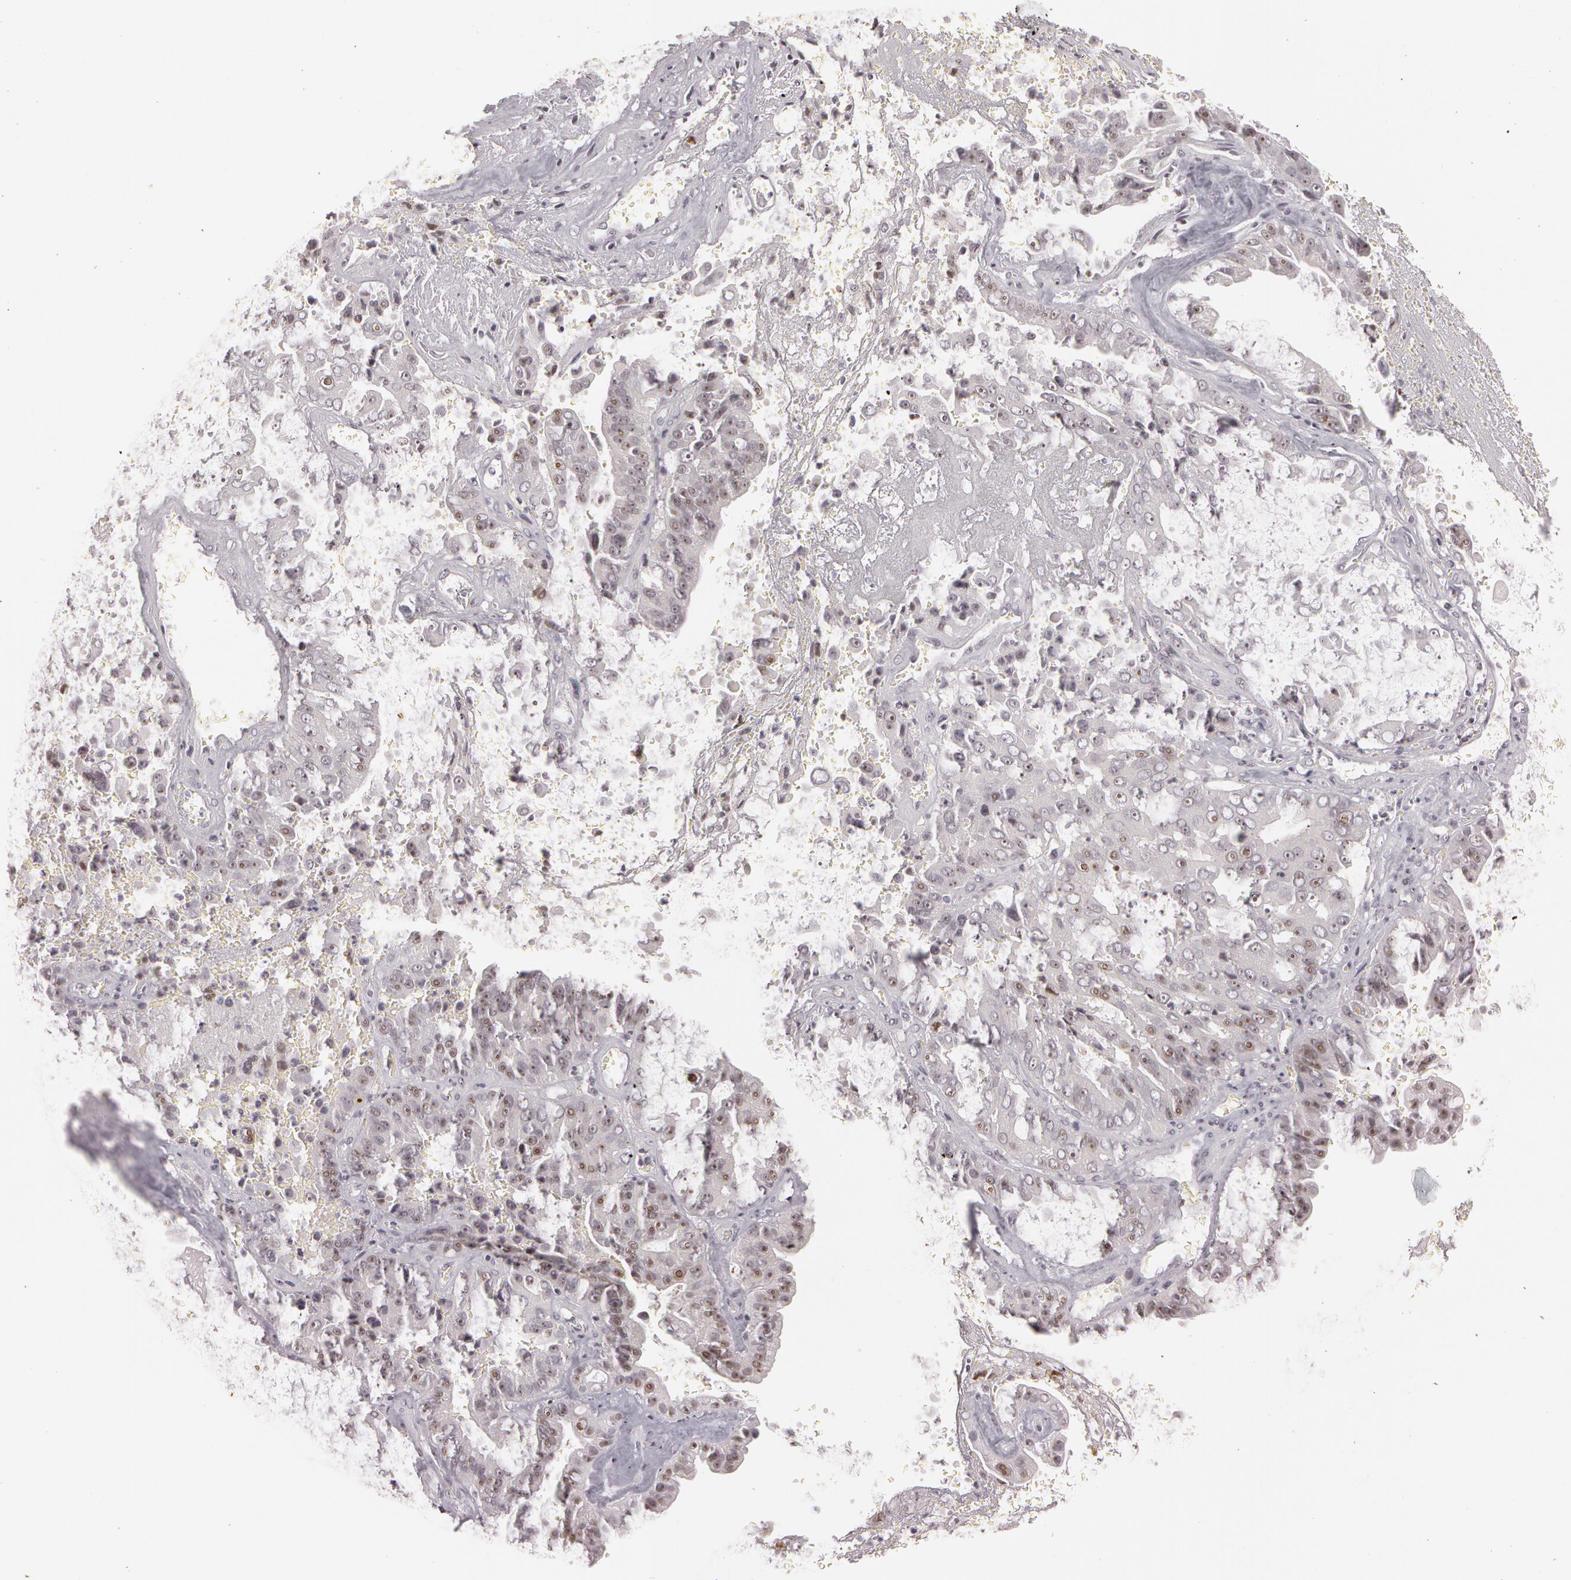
{"staining": {"intensity": "moderate", "quantity": "25%-75%", "location": "nuclear"}, "tissue": "liver cancer", "cell_type": "Tumor cells", "image_type": "cancer", "snomed": [{"axis": "morphology", "description": "Cholangiocarcinoma"}, {"axis": "topography", "description": "Liver"}], "caption": "High-magnification brightfield microscopy of cholangiocarcinoma (liver) stained with DAB (3,3'-diaminobenzidine) (brown) and counterstained with hematoxylin (blue). tumor cells exhibit moderate nuclear expression is identified in about25%-75% of cells.", "gene": "FBL", "patient": {"sex": "female", "age": 79}}